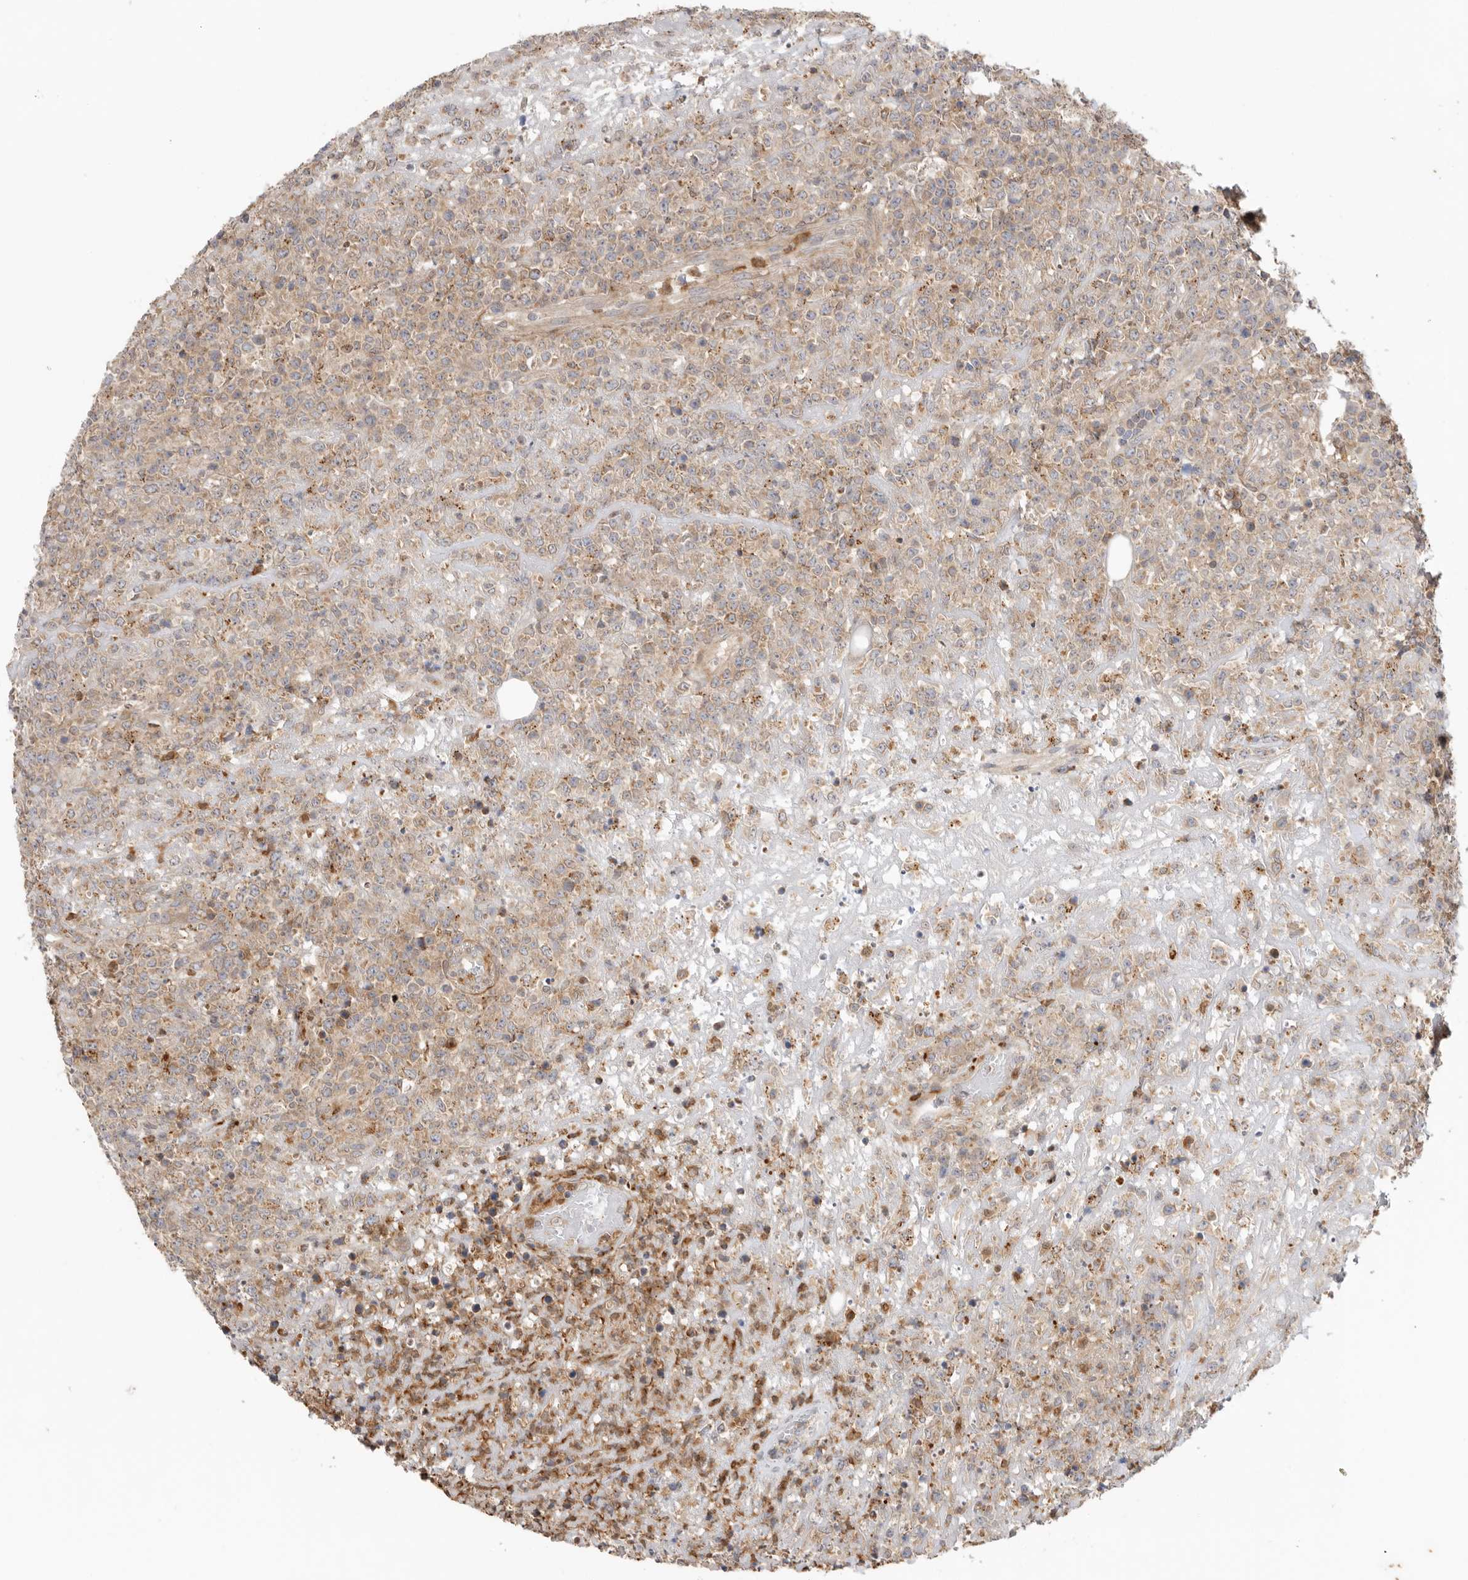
{"staining": {"intensity": "moderate", "quantity": ">75%", "location": "cytoplasmic/membranous"}, "tissue": "lymphoma", "cell_type": "Tumor cells", "image_type": "cancer", "snomed": [{"axis": "morphology", "description": "Malignant lymphoma, non-Hodgkin's type, High grade"}, {"axis": "topography", "description": "Colon"}], "caption": "This histopathology image exhibits immunohistochemistry (IHC) staining of human malignant lymphoma, non-Hodgkin's type (high-grade), with medium moderate cytoplasmic/membranous staining in about >75% of tumor cells.", "gene": "GNE", "patient": {"sex": "female", "age": 53}}